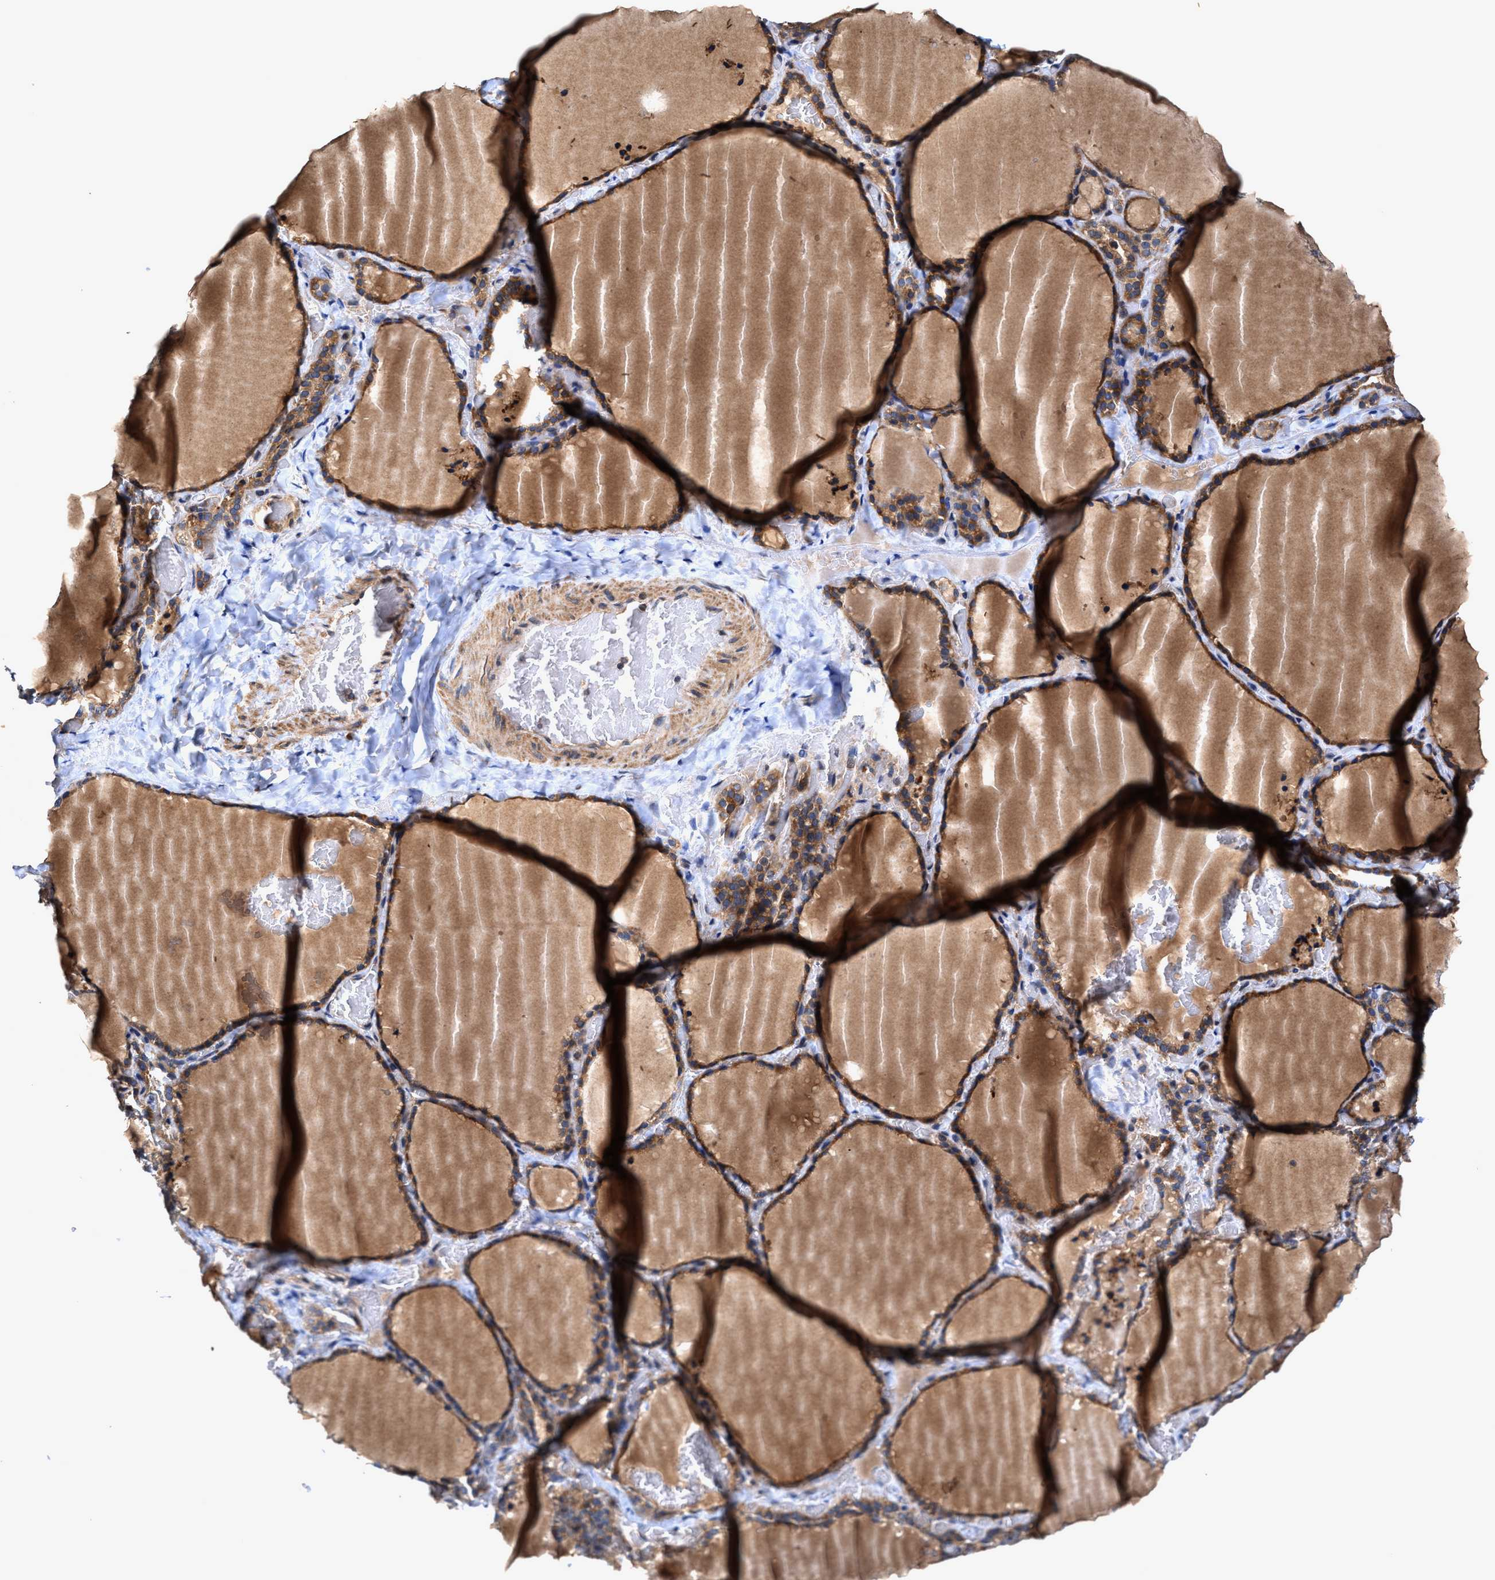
{"staining": {"intensity": "moderate", "quantity": ">75%", "location": "cytoplasmic/membranous"}, "tissue": "thyroid gland", "cell_type": "Glandular cells", "image_type": "normal", "snomed": [{"axis": "morphology", "description": "Normal tissue, NOS"}, {"axis": "topography", "description": "Thyroid gland"}], "caption": "A high-resolution image shows immunohistochemistry staining of unremarkable thyroid gland, which exhibits moderate cytoplasmic/membranous expression in about >75% of glandular cells.", "gene": "EFNA4", "patient": {"sex": "female", "age": 22}}